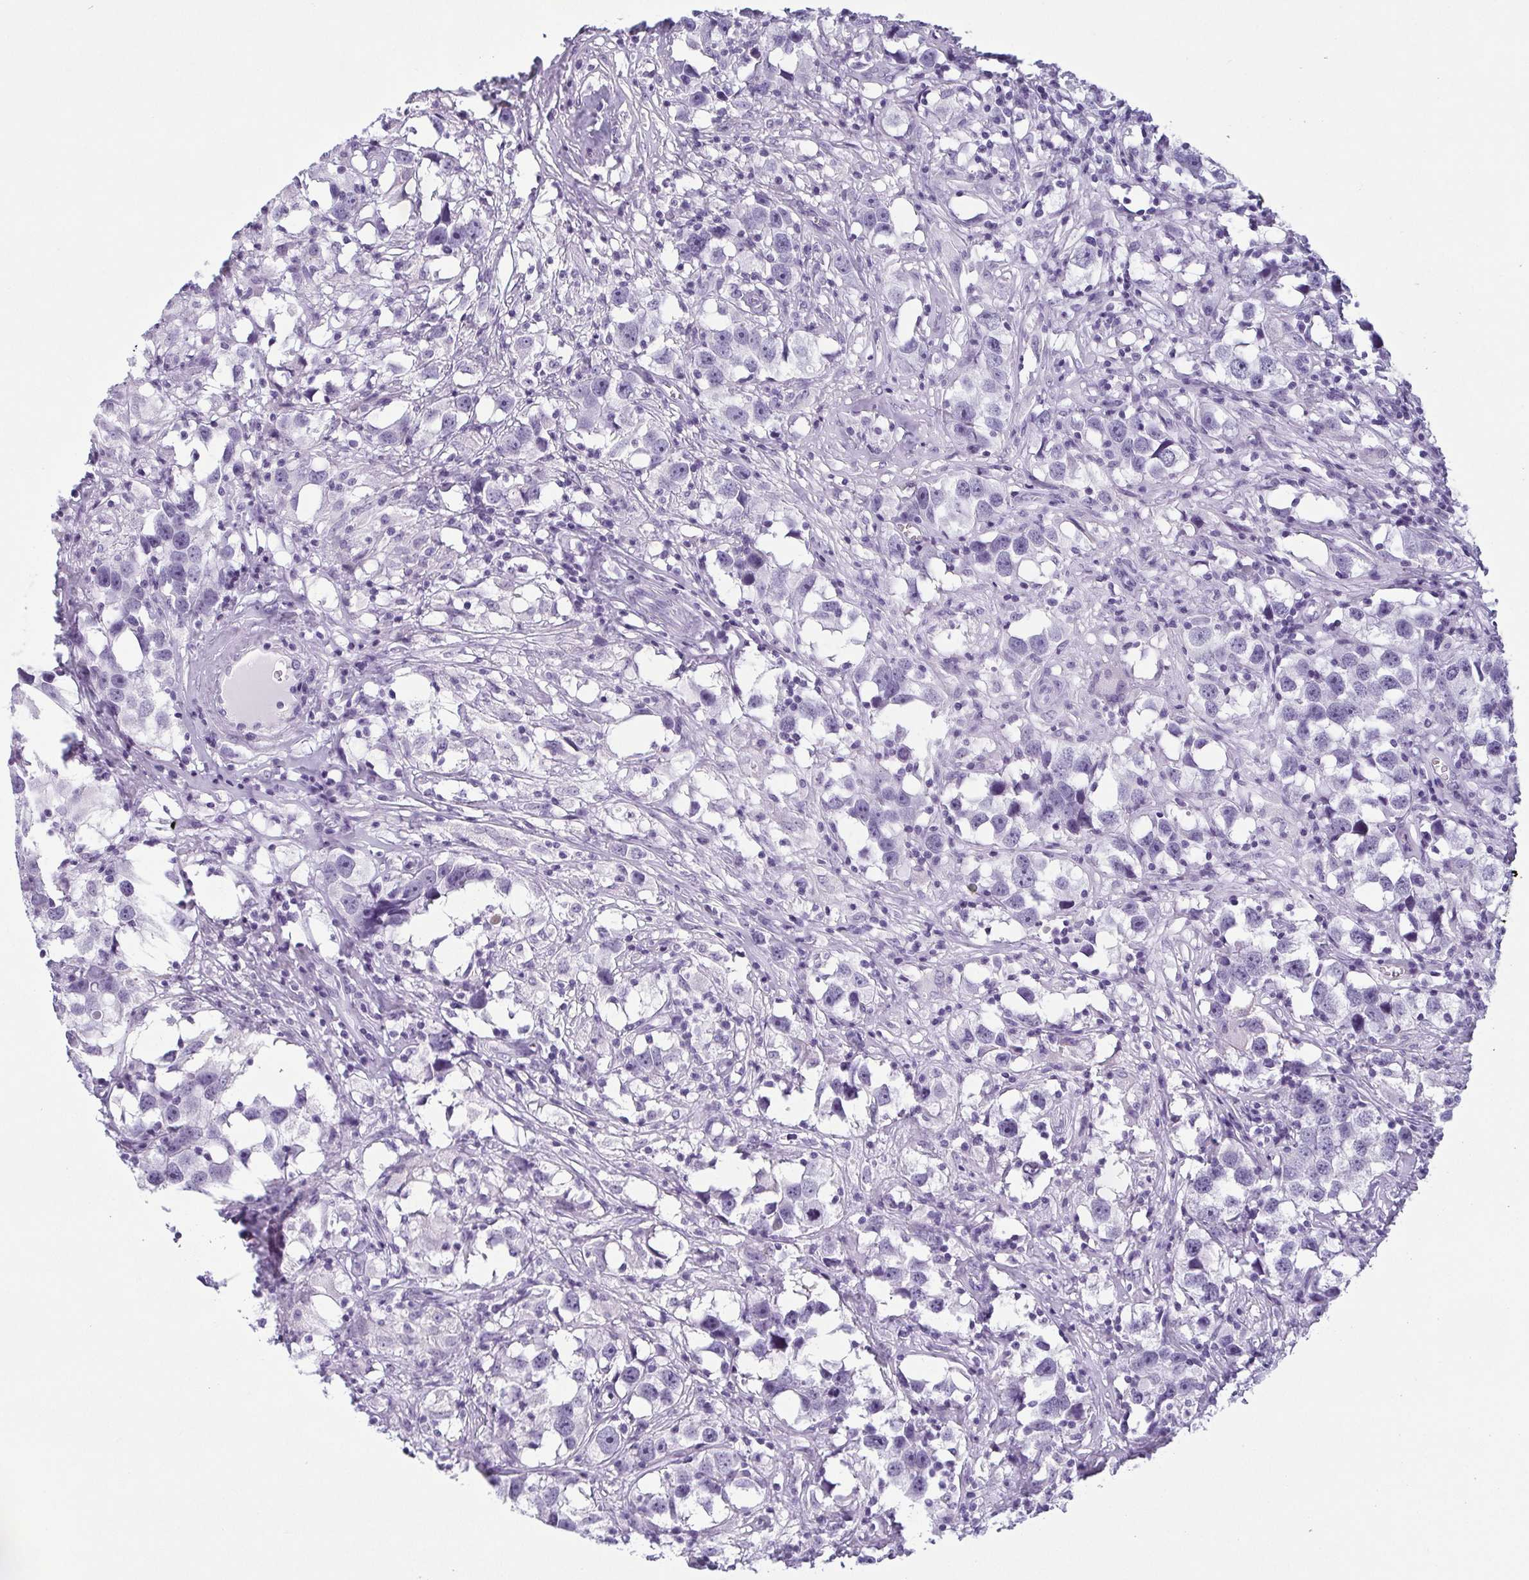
{"staining": {"intensity": "negative", "quantity": "none", "location": "none"}, "tissue": "testis cancer", "cell_type": "Tumor cells", "image_type": "cancer", "snomed": [{"axis": "morphology", "description": "Seminoma, NOS"}, {"axis": "topography", "description": "Testis"}], "caption": "This is an IHC micrograph of testis cancer (seminoma). There is no positivity in tumor cells.", "gene": "KRT78", "patient": {"sex": "male", "age": 49}}